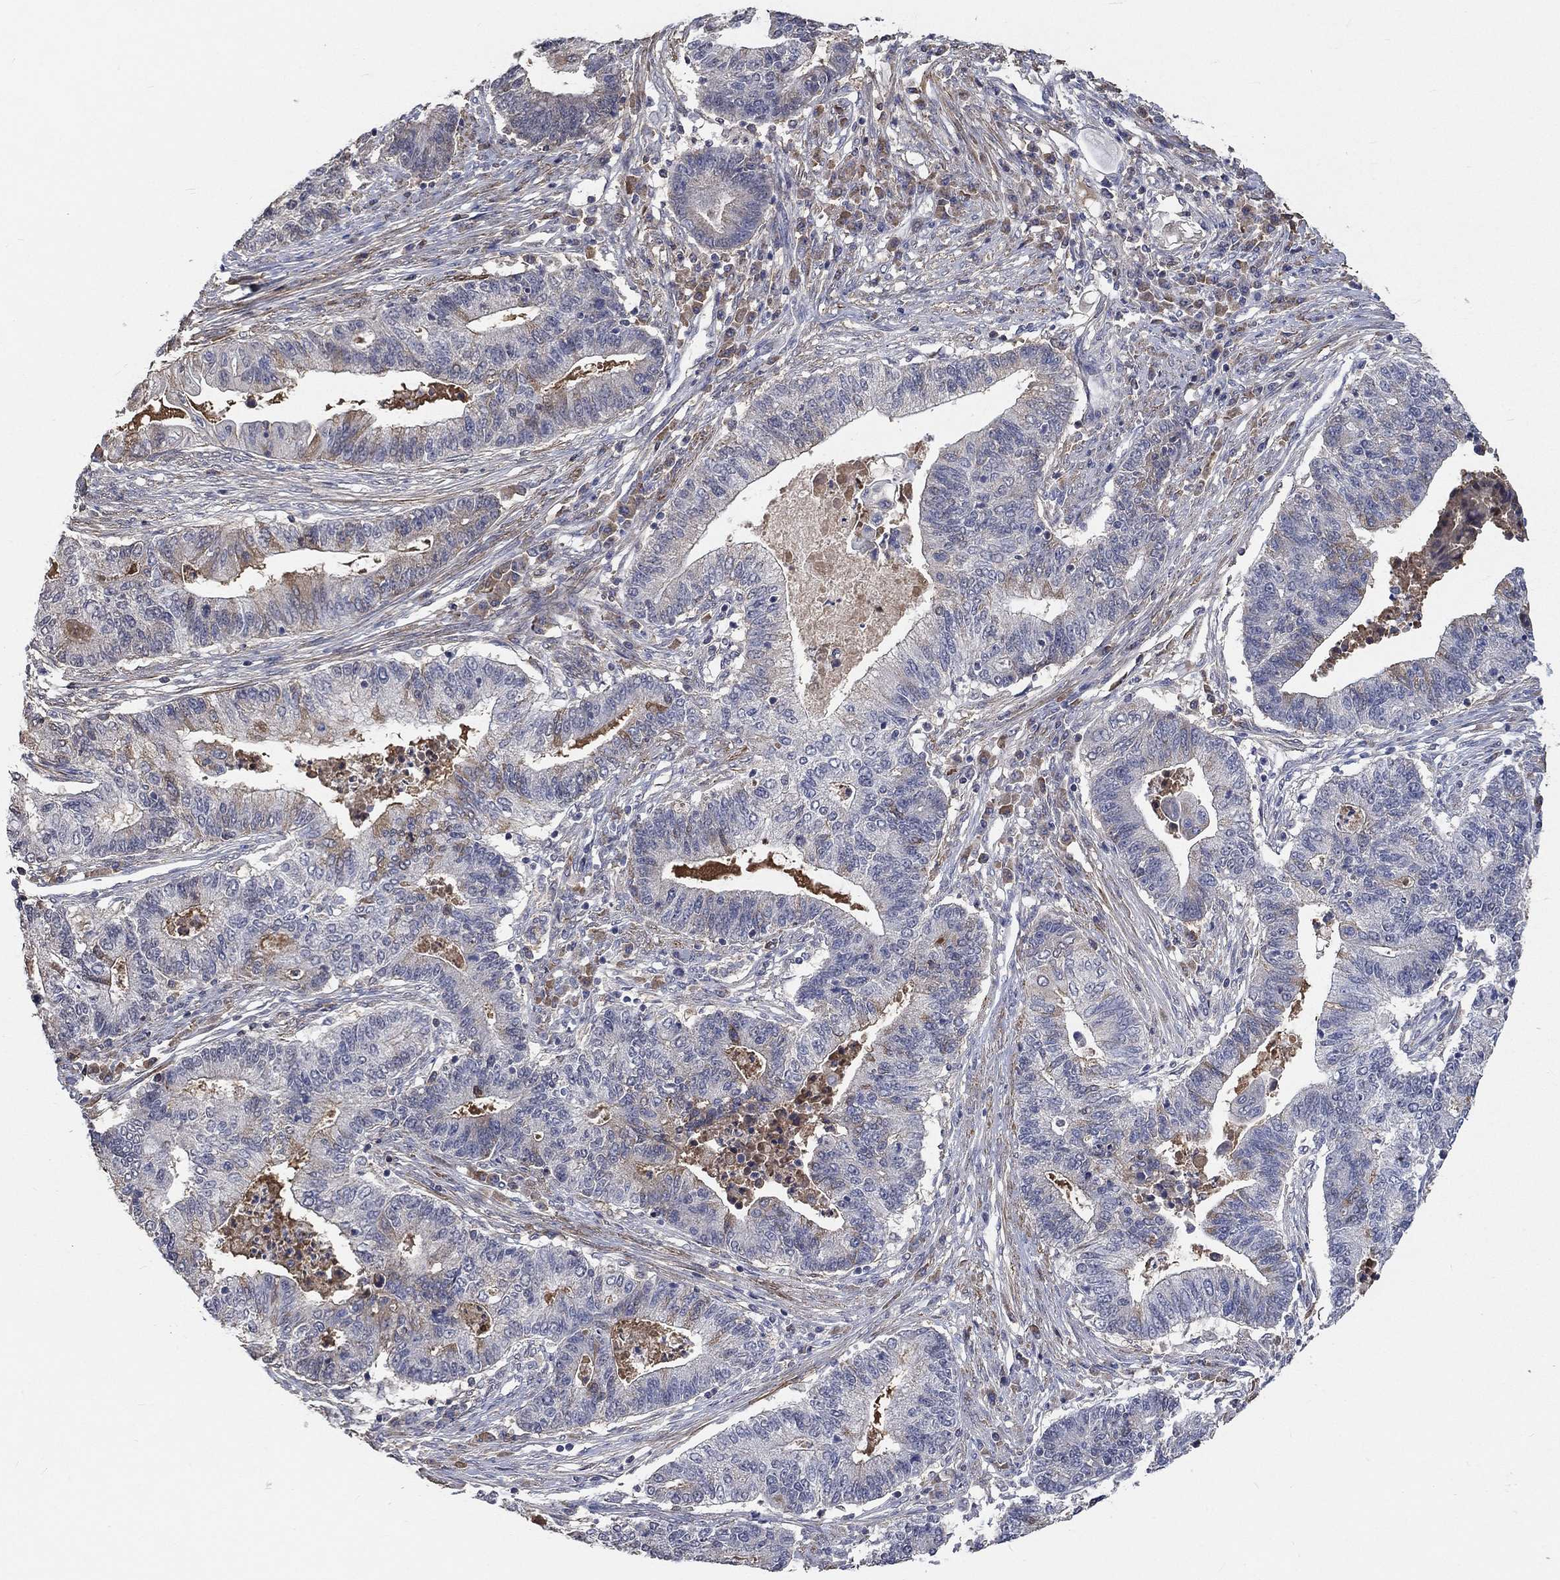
{"staining": {"intensity": "negative", "quantity": "none", "location": "none"}, "tissue": "endometrial cancer", "cell_type": "Tumor cells", "image_type": "cancer", "snomed": [{"axis": "morphology", "description": "Adenocarcinoma, NOS"}, {"axis": "topography", "description": "Uterus"}, {"axis": "topography", "description": "Endometrium"}], "caption": "Tumor cells are negative for protein expression in human endometrial adenocarcinoma. (Brightfield microscopy of DAB (3,3'-diaminobenzidine) IHC at high magnification).", "gene": "ZBTB18", "patient": {"sex": "female", "age": 54}}